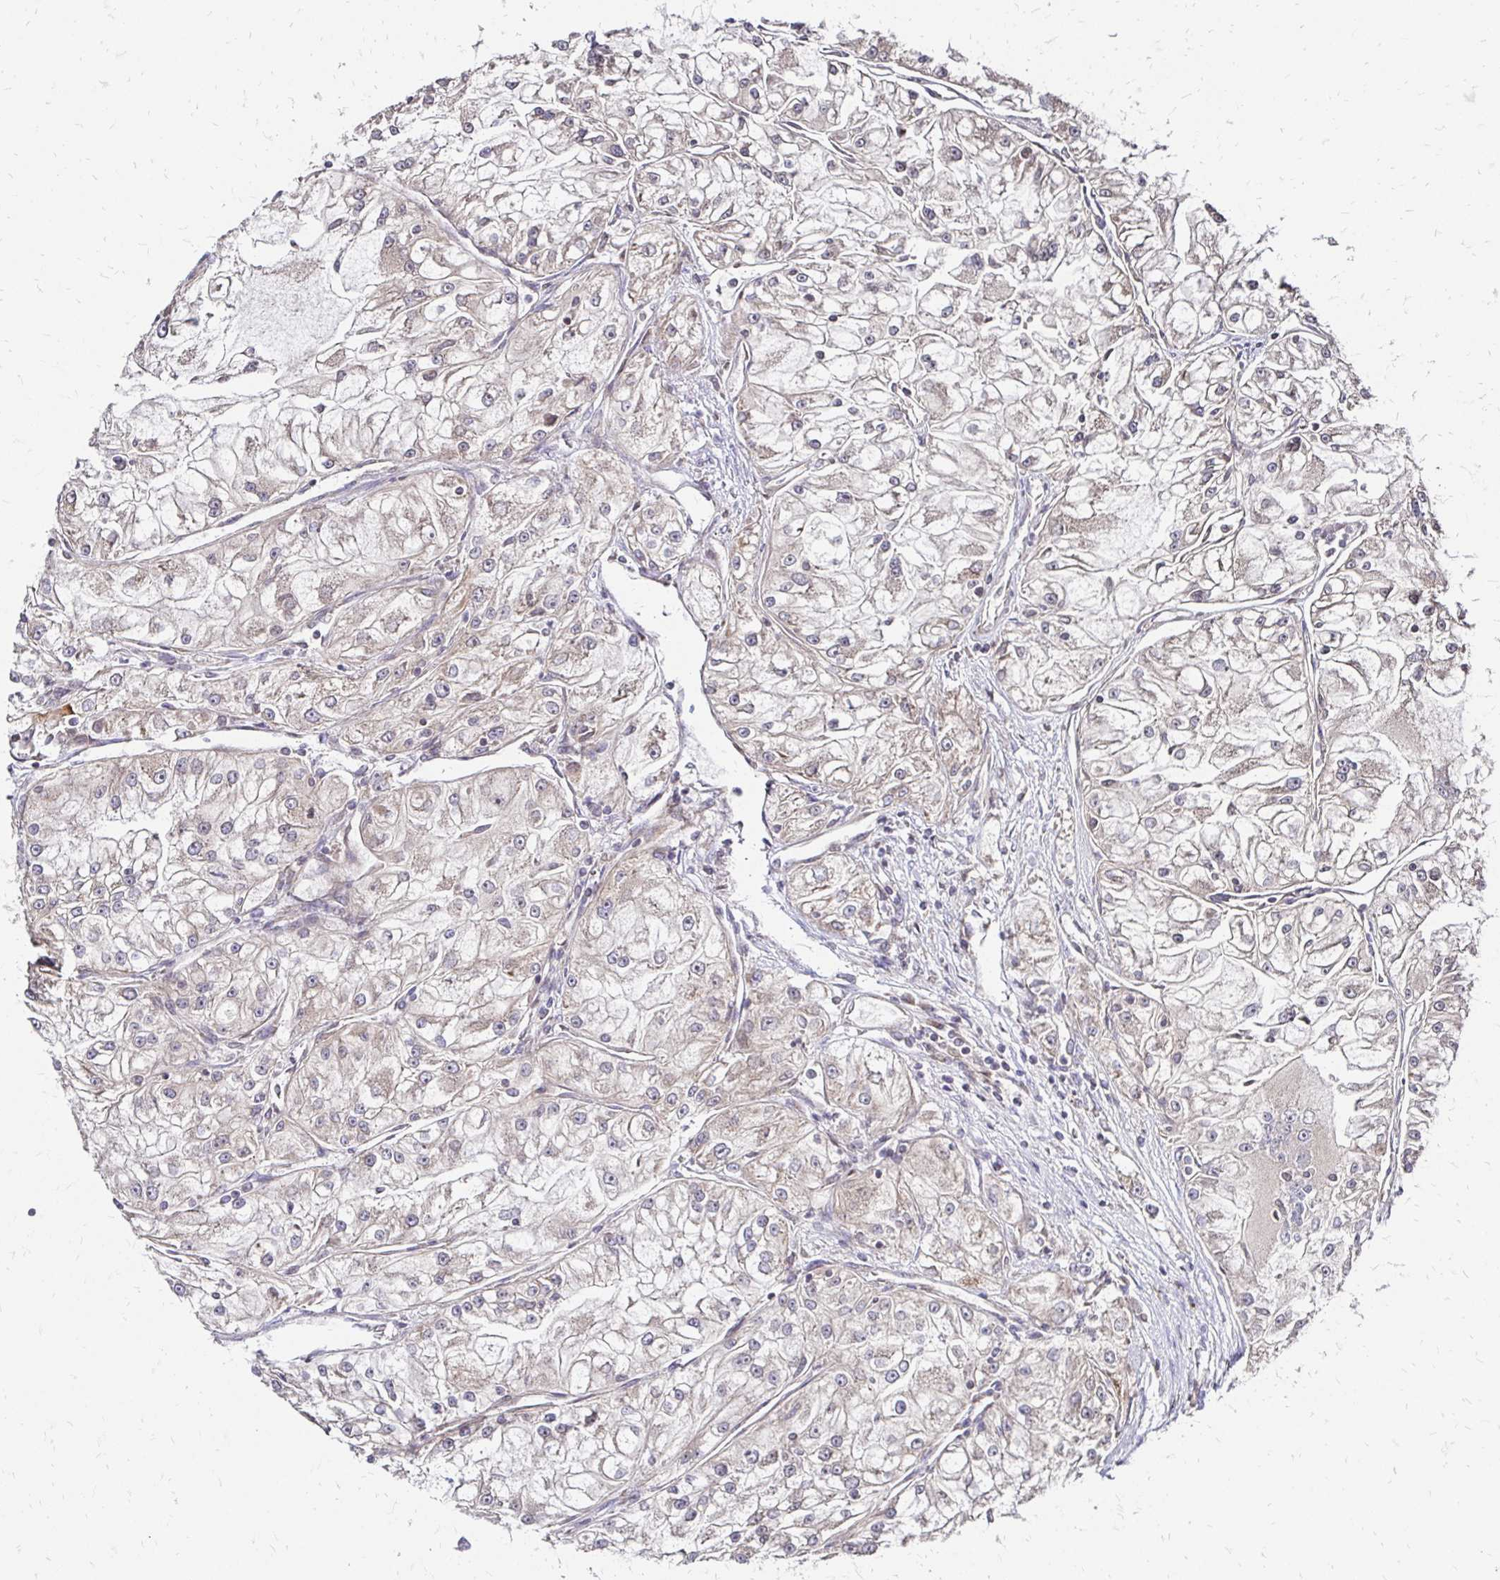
{"staining": {"intensity": "negative", "quantity": "none", "location": "none"}, "tissue": "renal cancer", "cell_type": "Tumor cells", "image_type": "cancer", "snomed": [{"axis": "morphology", "description": "Adenocarcinoma, NOS"}, {"axis": "topography", "description": "Kidney"}], "caption": "Human renal cancer stained for a protein using IHC displays no staining in tumor cells.", "gene": "ZW10", "patient": {"sex": "female", "age": 72}}